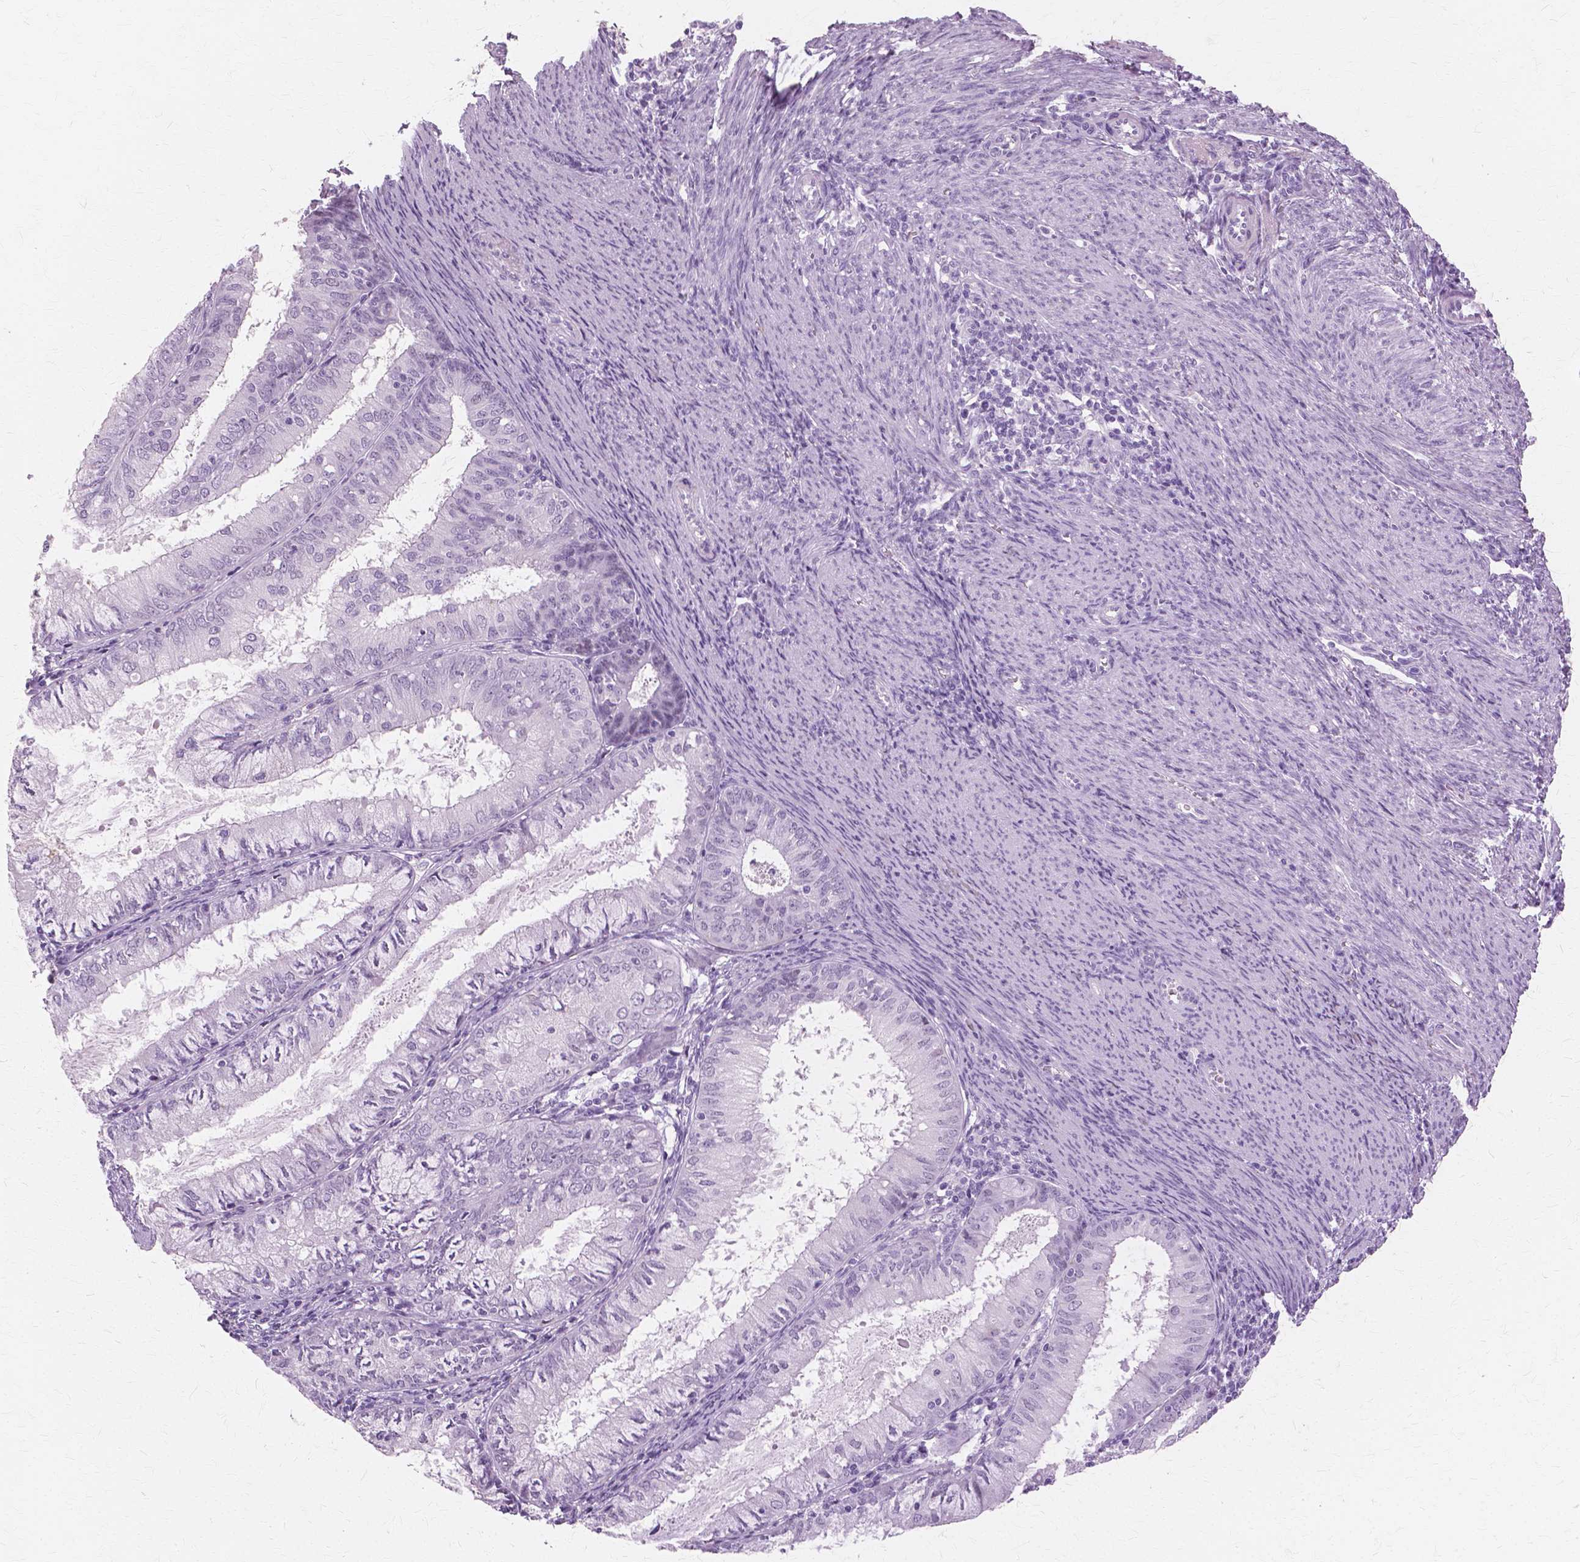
{"staining": {"intensity": "negative", "quantity": "none", "location": "none"}, "tissue": "endometrial cancer", "cell_type": "Tumor cells", "image_type": "cancer", "snomed": [{"axis": "morphology", "description": "Adenocarcinoma, NOS"}, {"axis": "topography", "description": "Endometrium"}], "caption": "Tumor cells show no significant positivity in endometrial cancer (adenocarcinoma).", "gene": "SFTPD", "patient": {"sex": "female", "age": 57}}